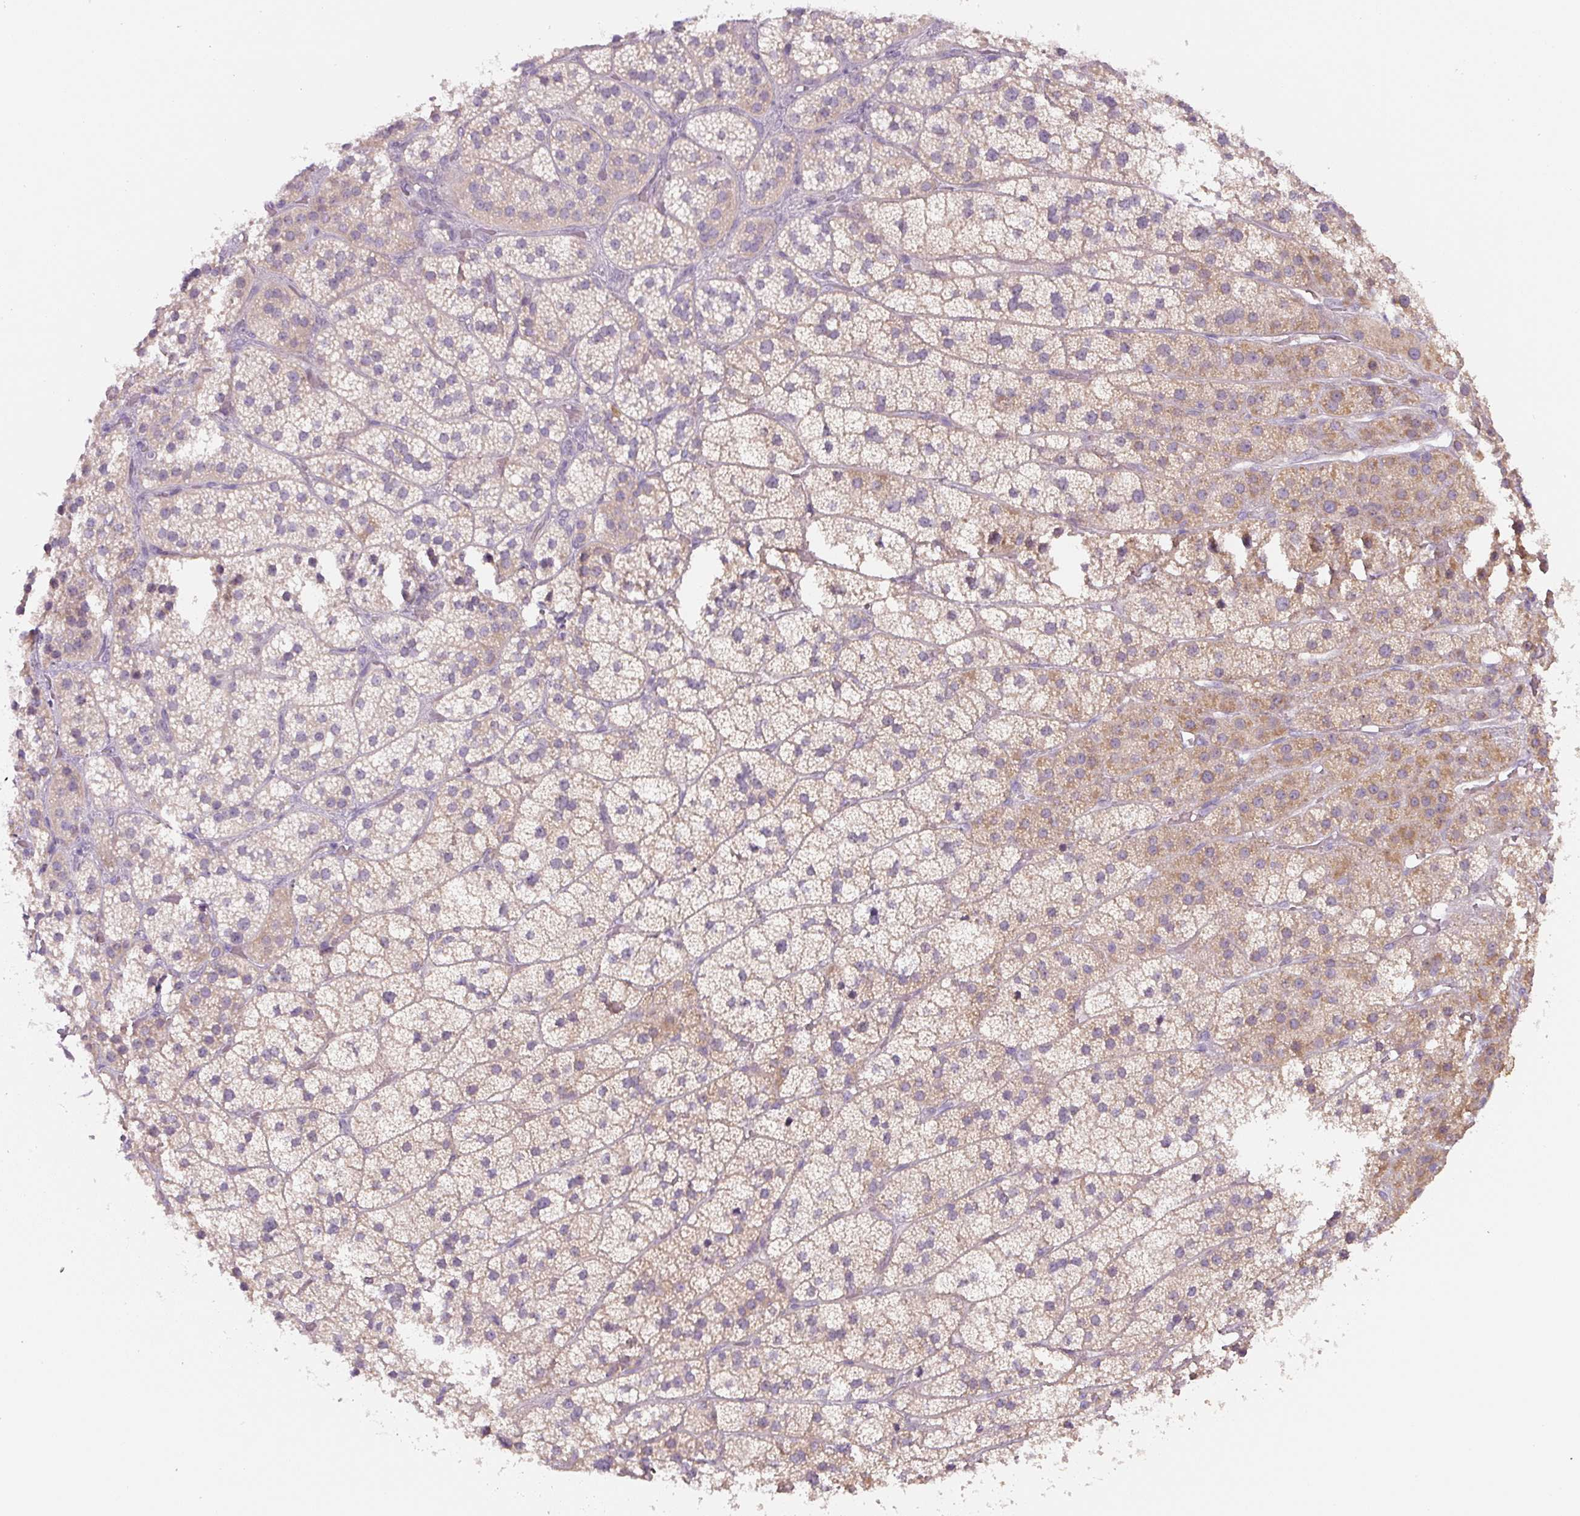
{"staining": {"intensity": "weak", "quantity": ">75%", "location": "cytoplasmic/membranous"}, "tissue": "adrenal gland", "cell_type": "Glandular cells", "image_type": "normal", "snomed": [{"axis": "morphology", "description": "Normal tissue, NOS"}, {"axis": "topography", "description": "Adrenal gland"}], "caption": "Immunohistochemical staining of normal adrenal gland shows low levels of weak cytoplasmic/membranous staining in approximately >75% of glandular cells. The staining was performed using DAB (3,3'-diaminobenzidine), with brown indicating positive protein expression. Nuclei are stained blue with hematoxylin.", "gene": "YIF1B", "patient": {"sex": "male", "age": 57}}